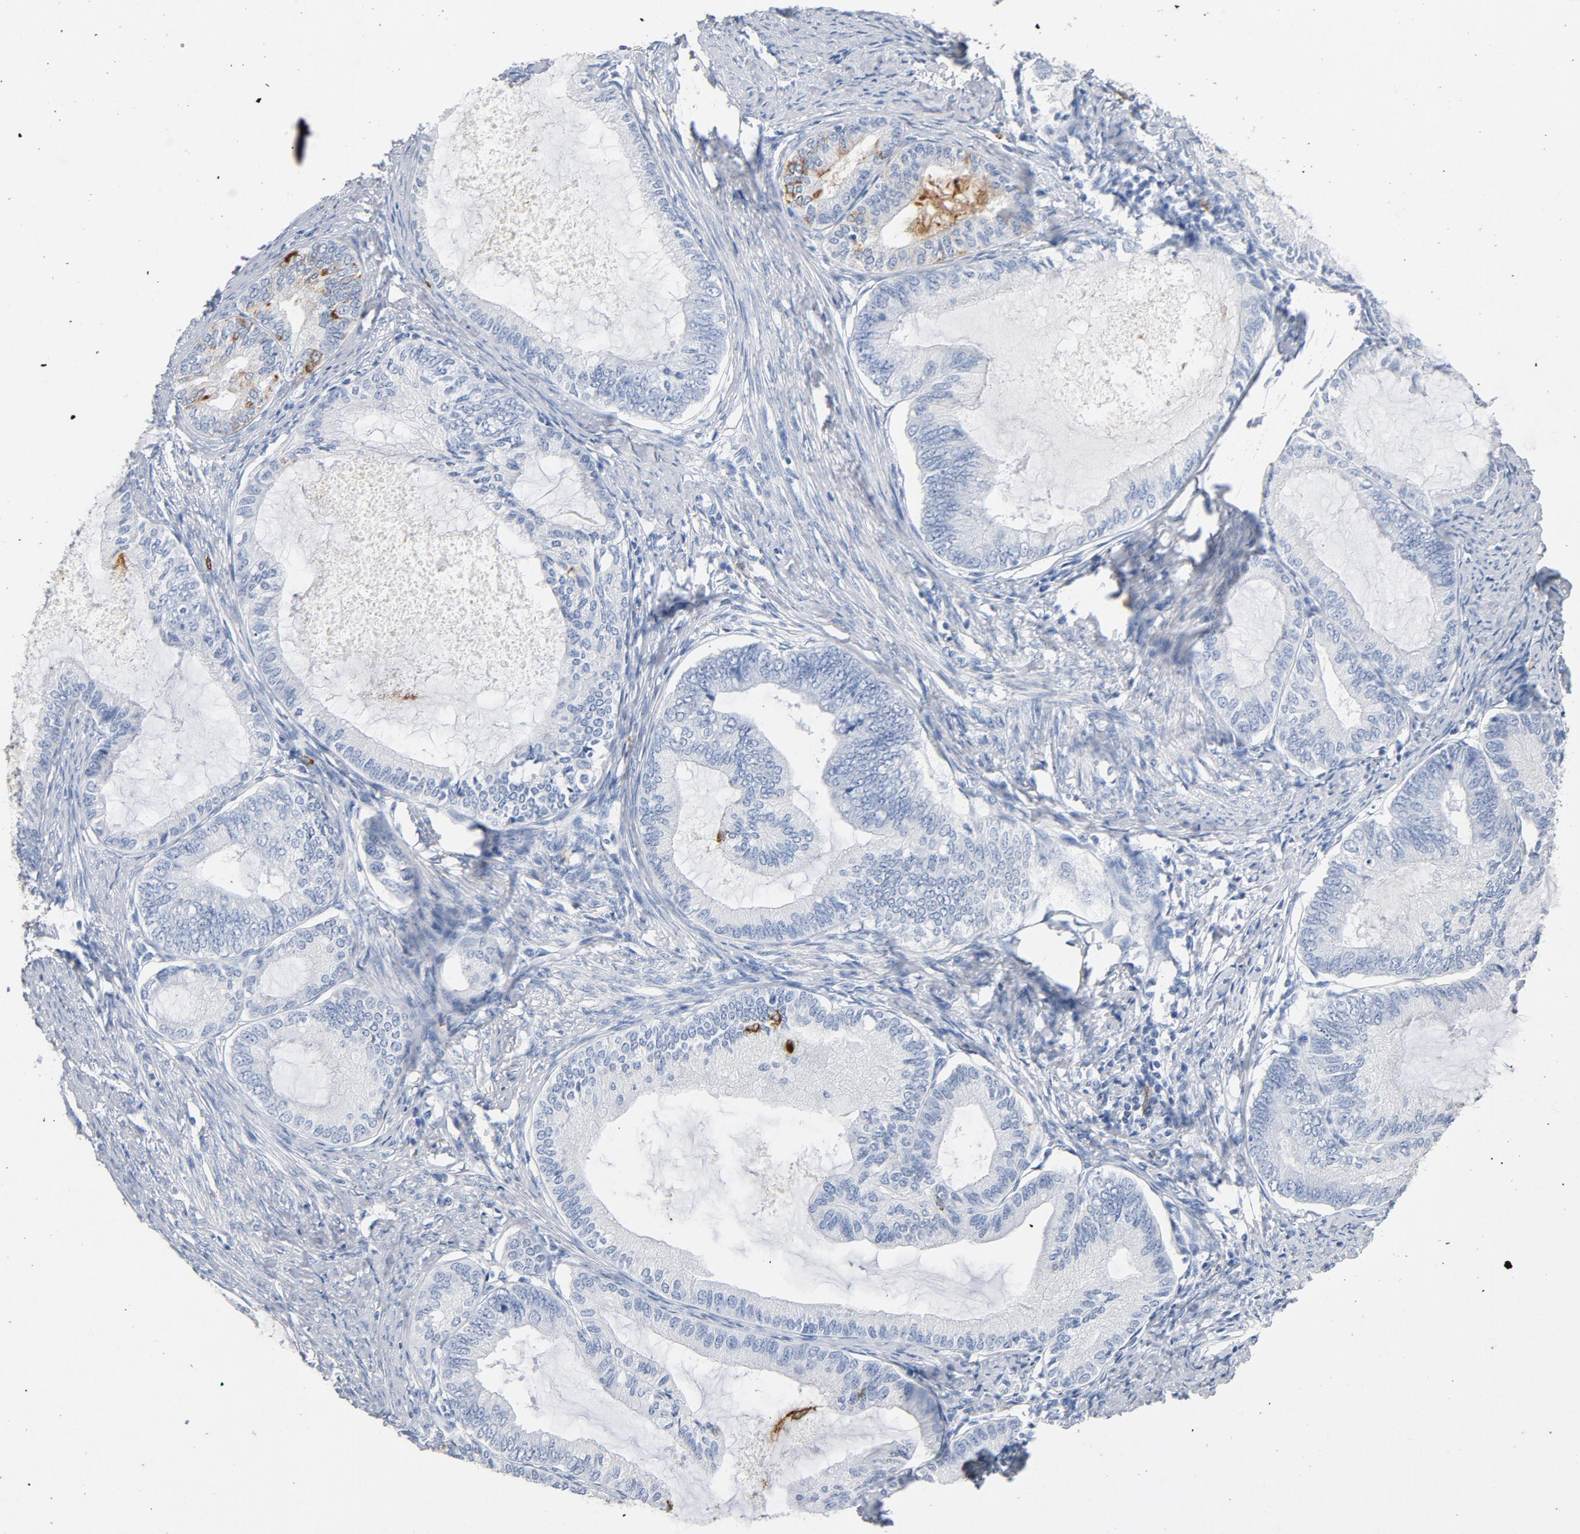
{"staining": {"intensity": "moderate", "quantity": "<25%", "location": "cytoplasmic/membranous"}, "tissue": "endometrial cancer", "cell_type": "Tumor cells", "image_type": "cancer", "snomed": [{"axis": "morphology", "description": "Adenocarcinoma, NOS"}, {"axis": "topography", "description": "Endometrium"}], "caption": "DAB immunohistochemical staining of endometrial cancer exhibits moderate cytoplasmic/membranous protein expression in about <25% of tumor cells.", "gene": "PTPRB", "patient": {"sex": "female", "age": 86}}